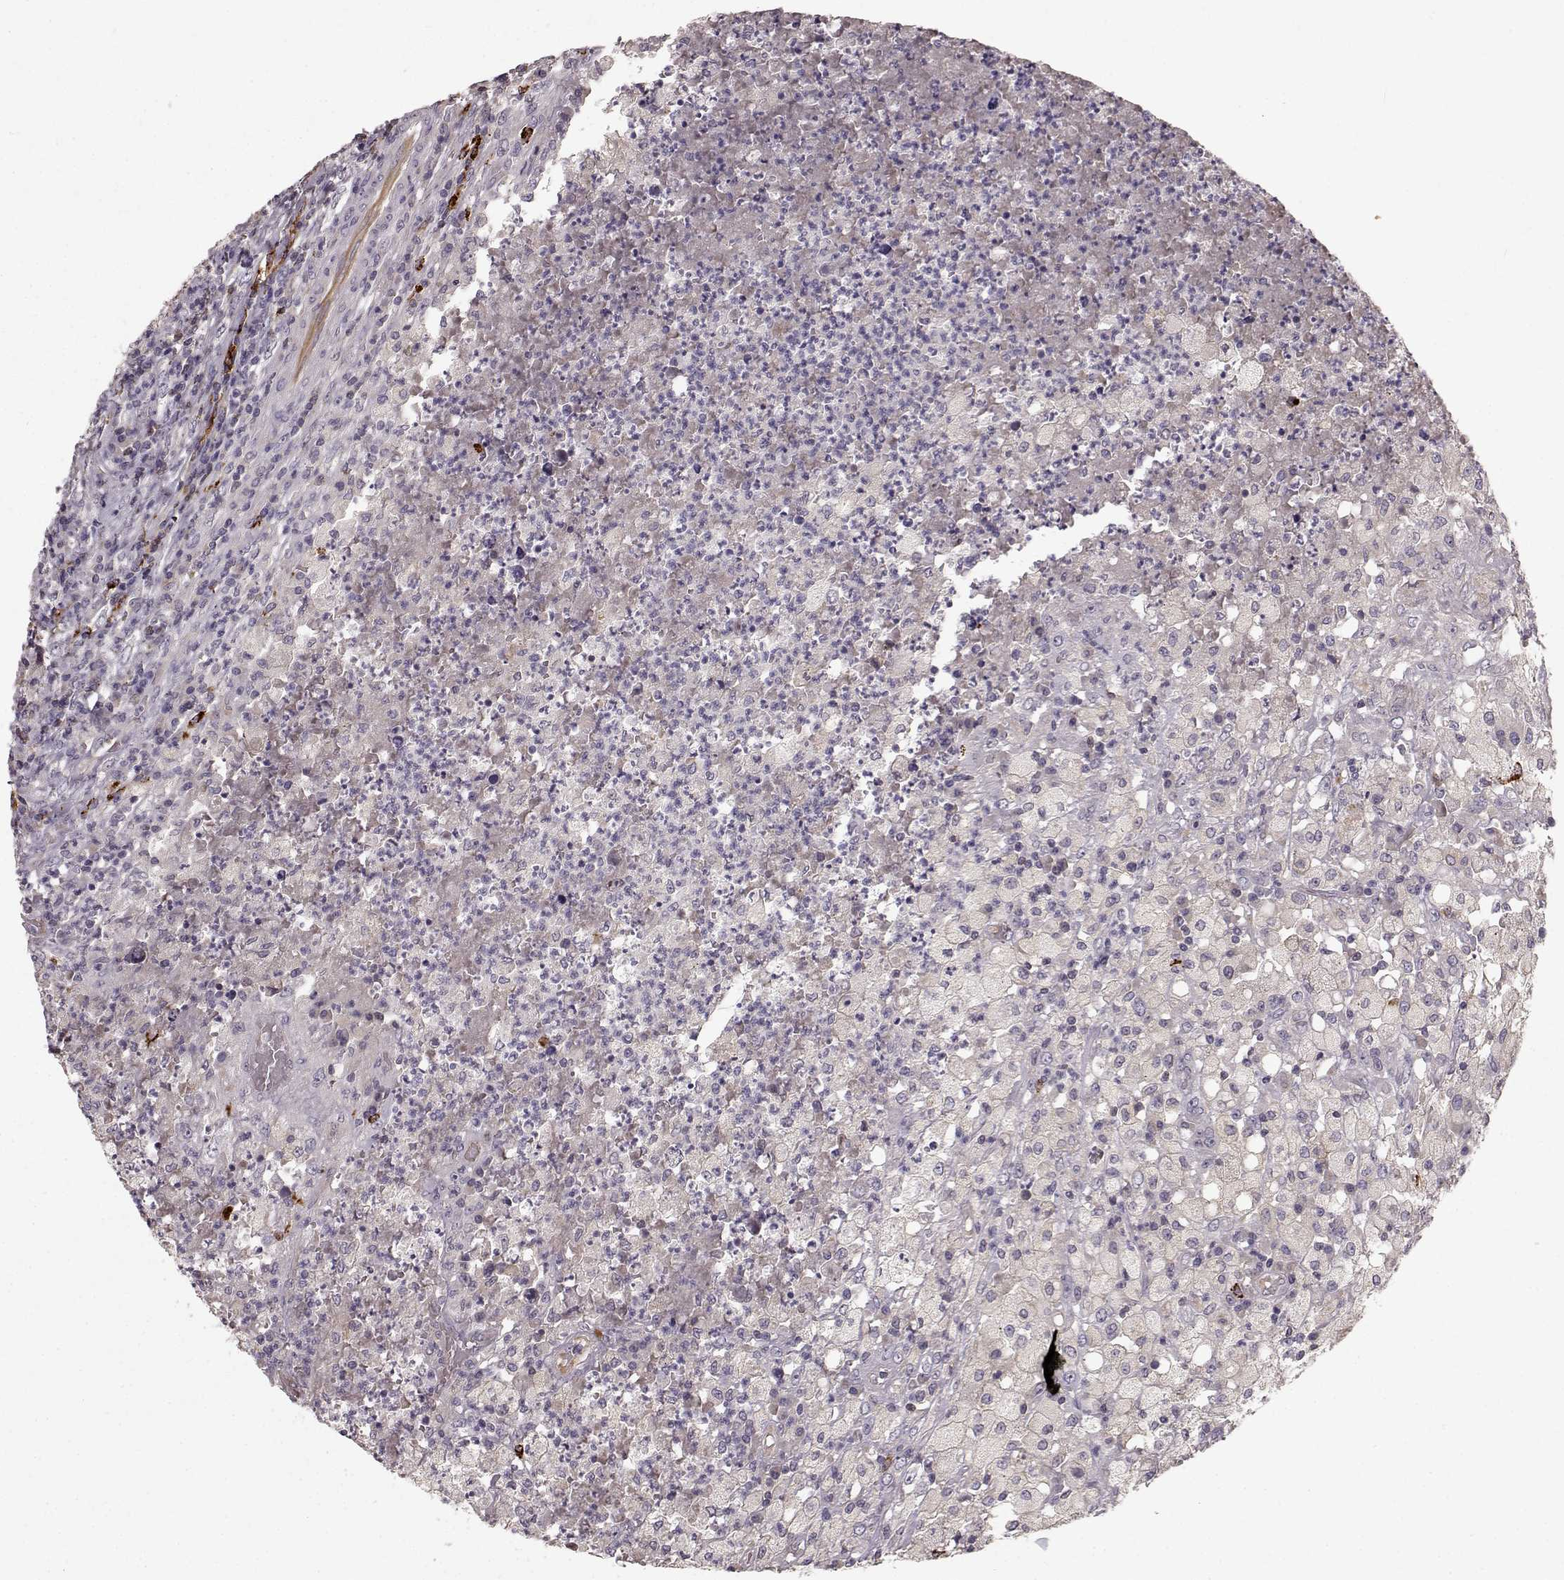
{"staining": {"intensity": "negative", "quantity": "none", "location": "none"}, "tissue": "testis cancer", "cell_type": "Tumor cells", "image_type": "cancer", "snomed": [{"axis": "morphology", "description": "Necrosis, NOS"}, {"axis": "morphology", "description": "Carcinoma, Embryonal, NOS"}, {"axis": "topography", "description": "Testis"}], "caption": "Immunohistochemistry (IHC) of human testis cancer displays no positivity in tumor cells.", "gene": "CCNF", "patient": {"sex": "male", "age": 19}}